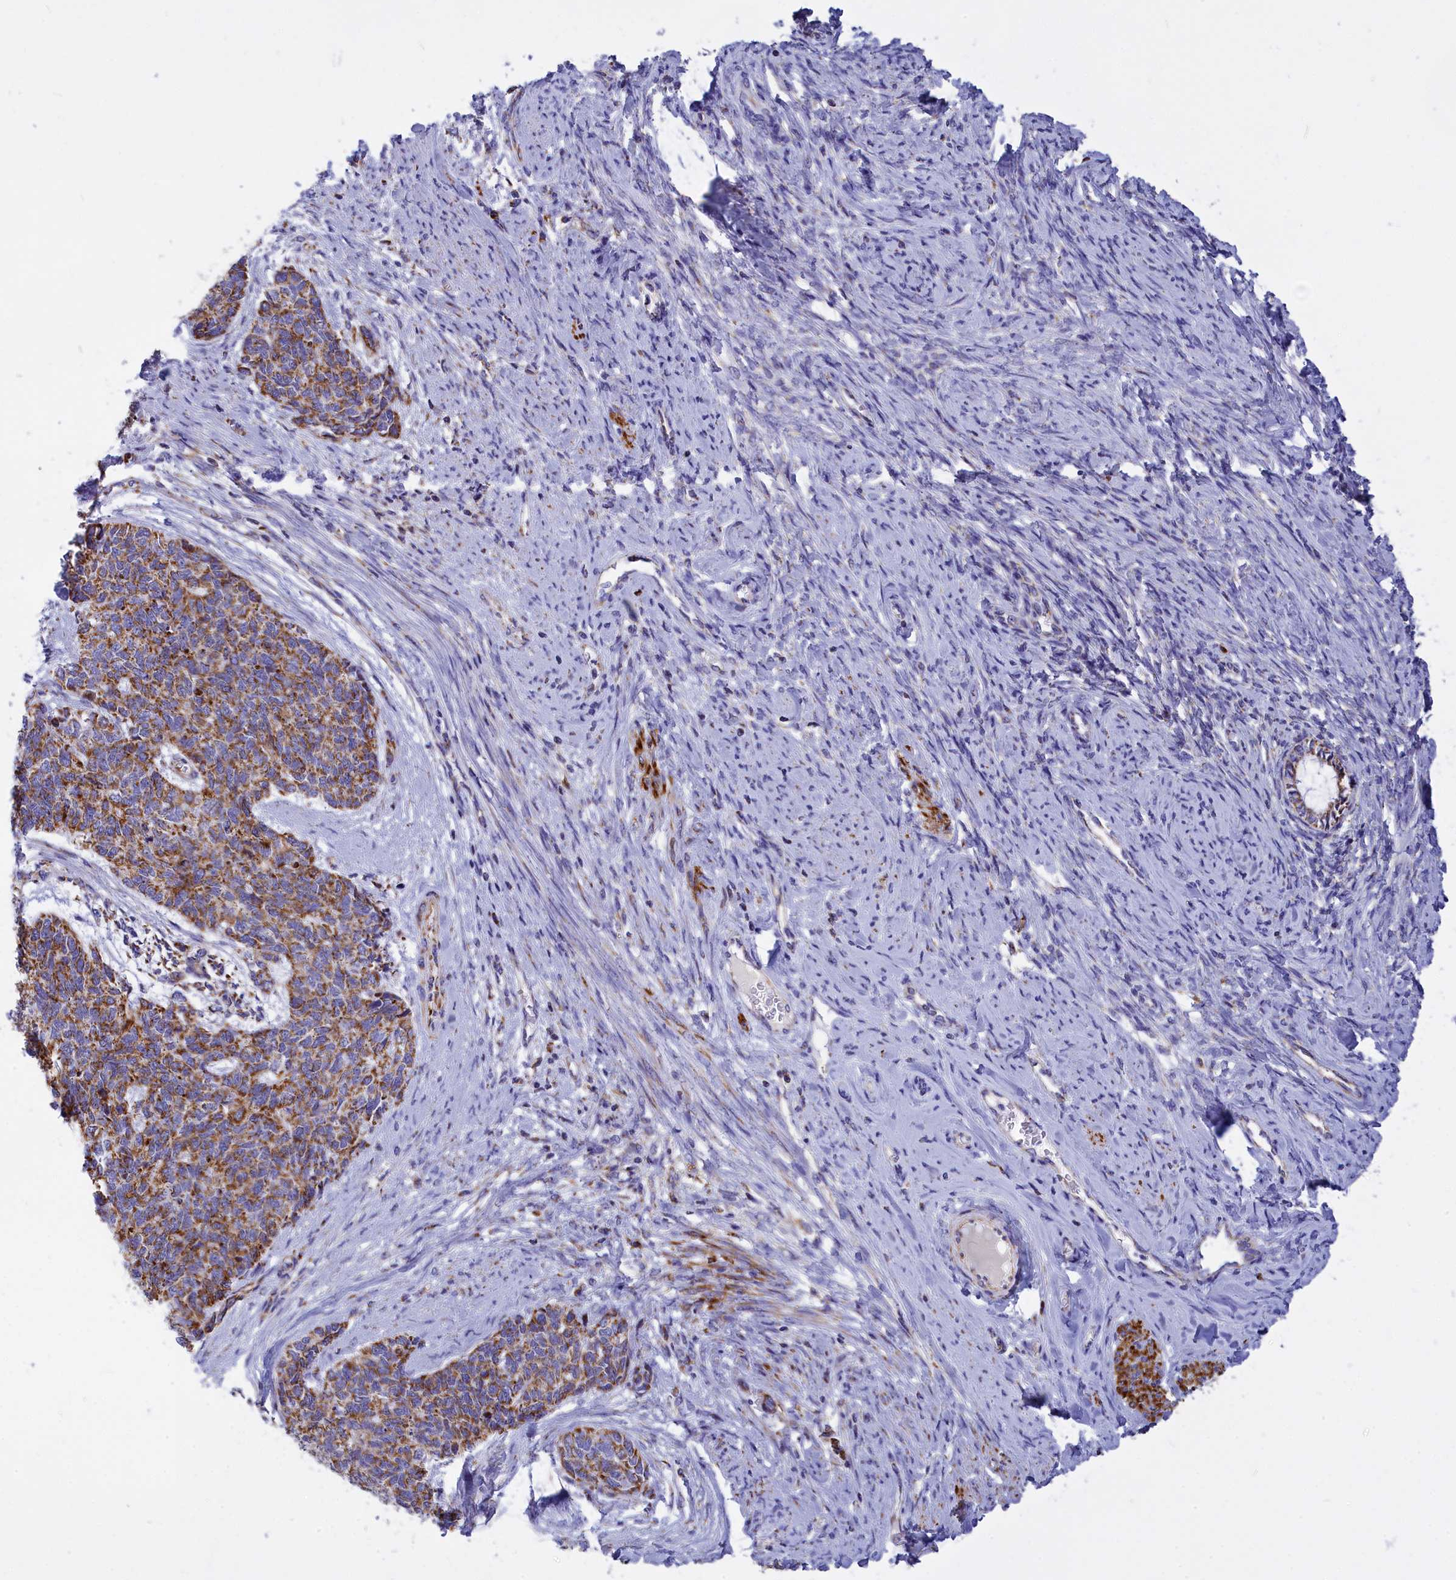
{"staining": {"intensity": "strong", "quantity": ">75%", "location": "cytoplasmic/membranous"}, "tissue": "cervical cancer", "cell_type": "Tumor cells", "image_type": "cancer", "snomed": [{"axis": "morphology", "description": "Squamous cell carcinoma, NOS"}, {"axis": "topography", "description": "Cervix"}], "caption": "Immunohistochemistry (IHC) staining of cervical squamous cell carcinoma, which shows high levels of strong cytoplasmic/membranous staining in about >75% of tumor cells indicating strong cytoplasmic/membranous protein expression. The staining was performed using DAB (brown) for protein detection and nuclei were counterstained in hematoxylin (blue).", "gene": "VDAC2", "patient": {"sex": "female", "age": 63}}